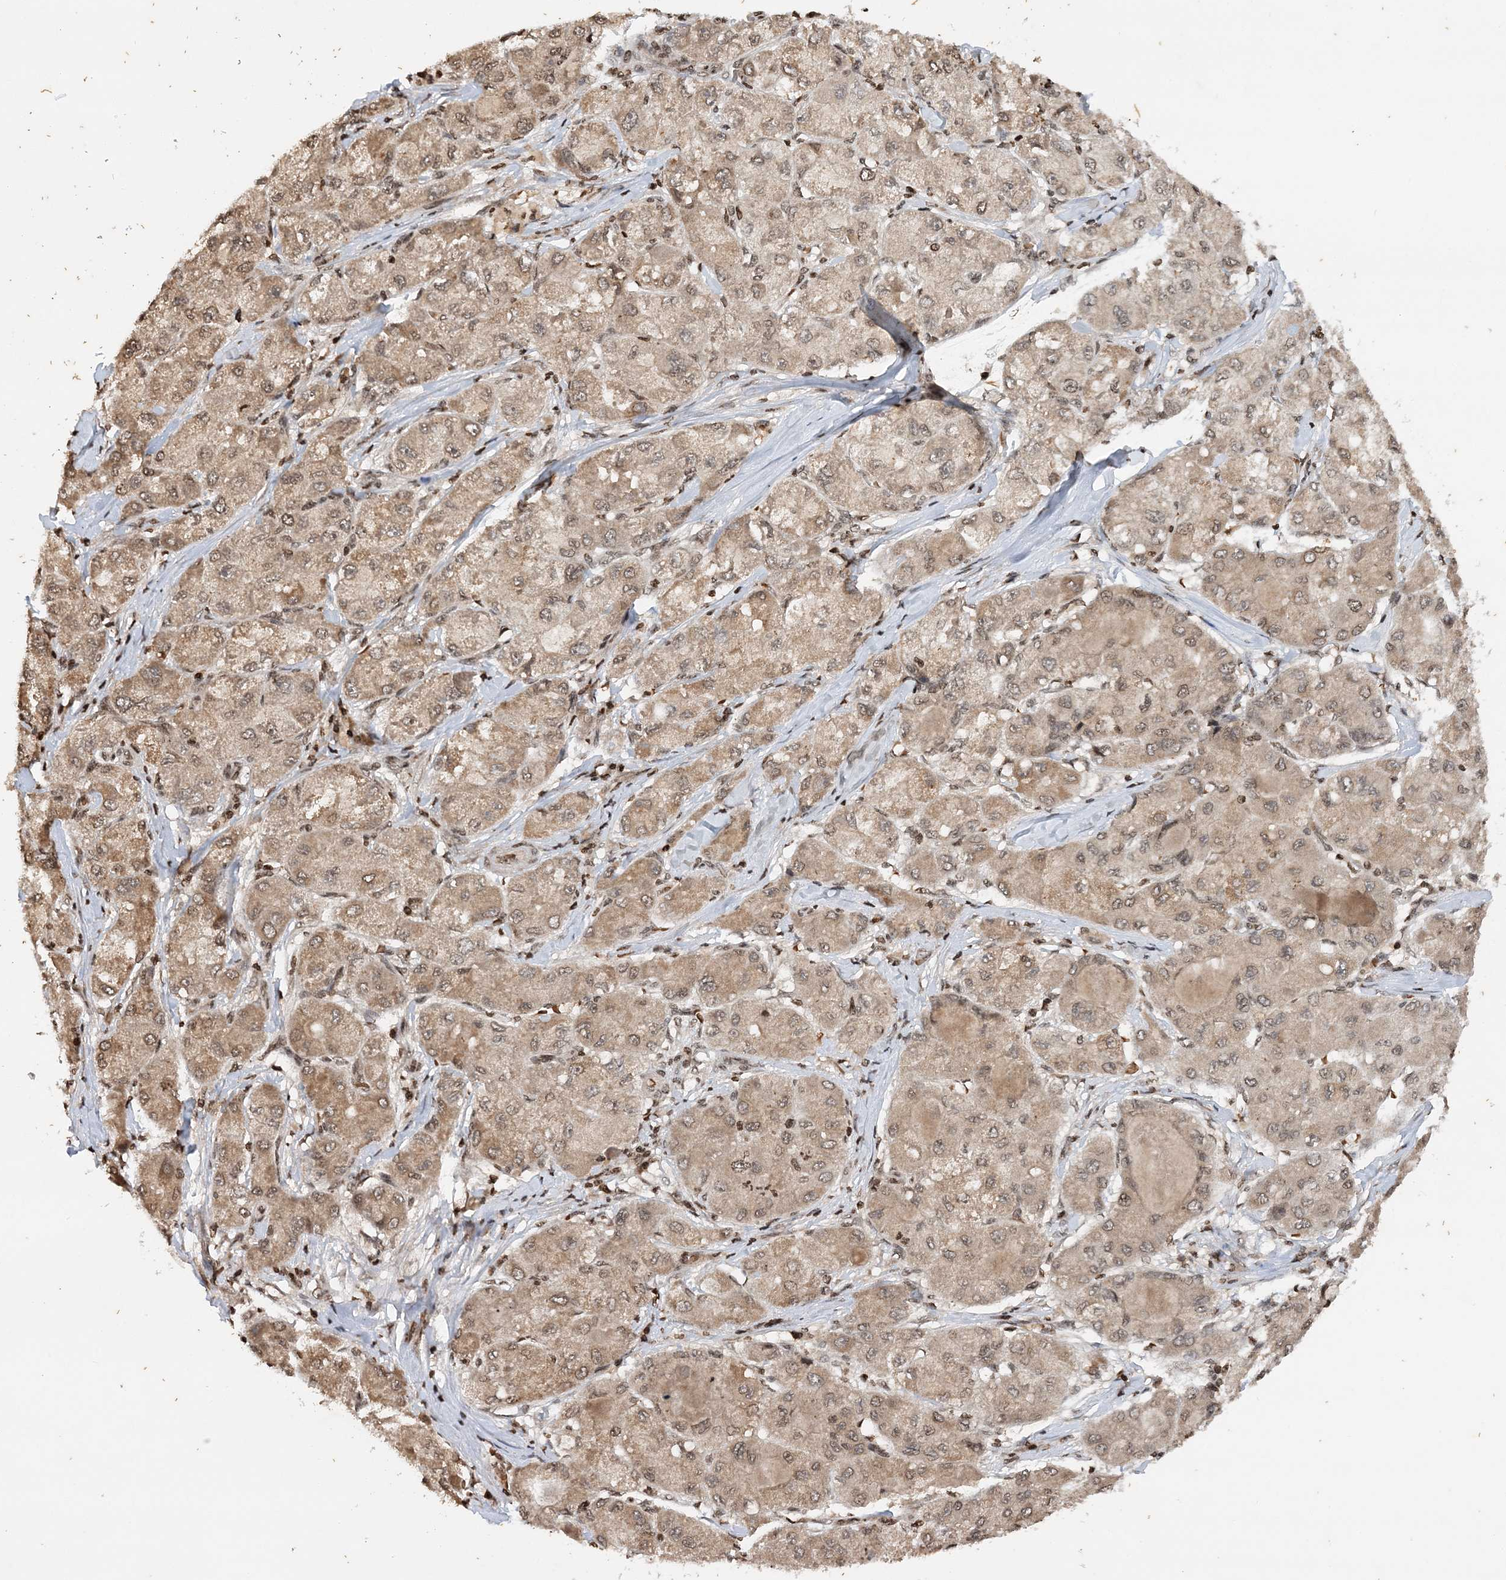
{"staining": {"intensity": "weak", "quantity": ">75%", "location": "cytoplasmic/membranous,nuclear"}, "tissue": "liver cancer", "cell_type": "Tumor cells", "image_type": "cancer", "snomed": [{"axis": "morphology", "description": "Carcinoma, Hepatocellular, NOS"}, {"axis": "topography", "description": "Liver"}], "caption": "Brown immunohistochemical staining in hepatocellular carcinoma (liver) exhibits weak cytoplasmic/membranous and nuclear positivity in approximately >75% of tumor cells. (DAB IHC, brown staining for protein, blue staining for nuclei).", "gene": "NEDD9", "patient": {"sex": "male", "age": 80}}